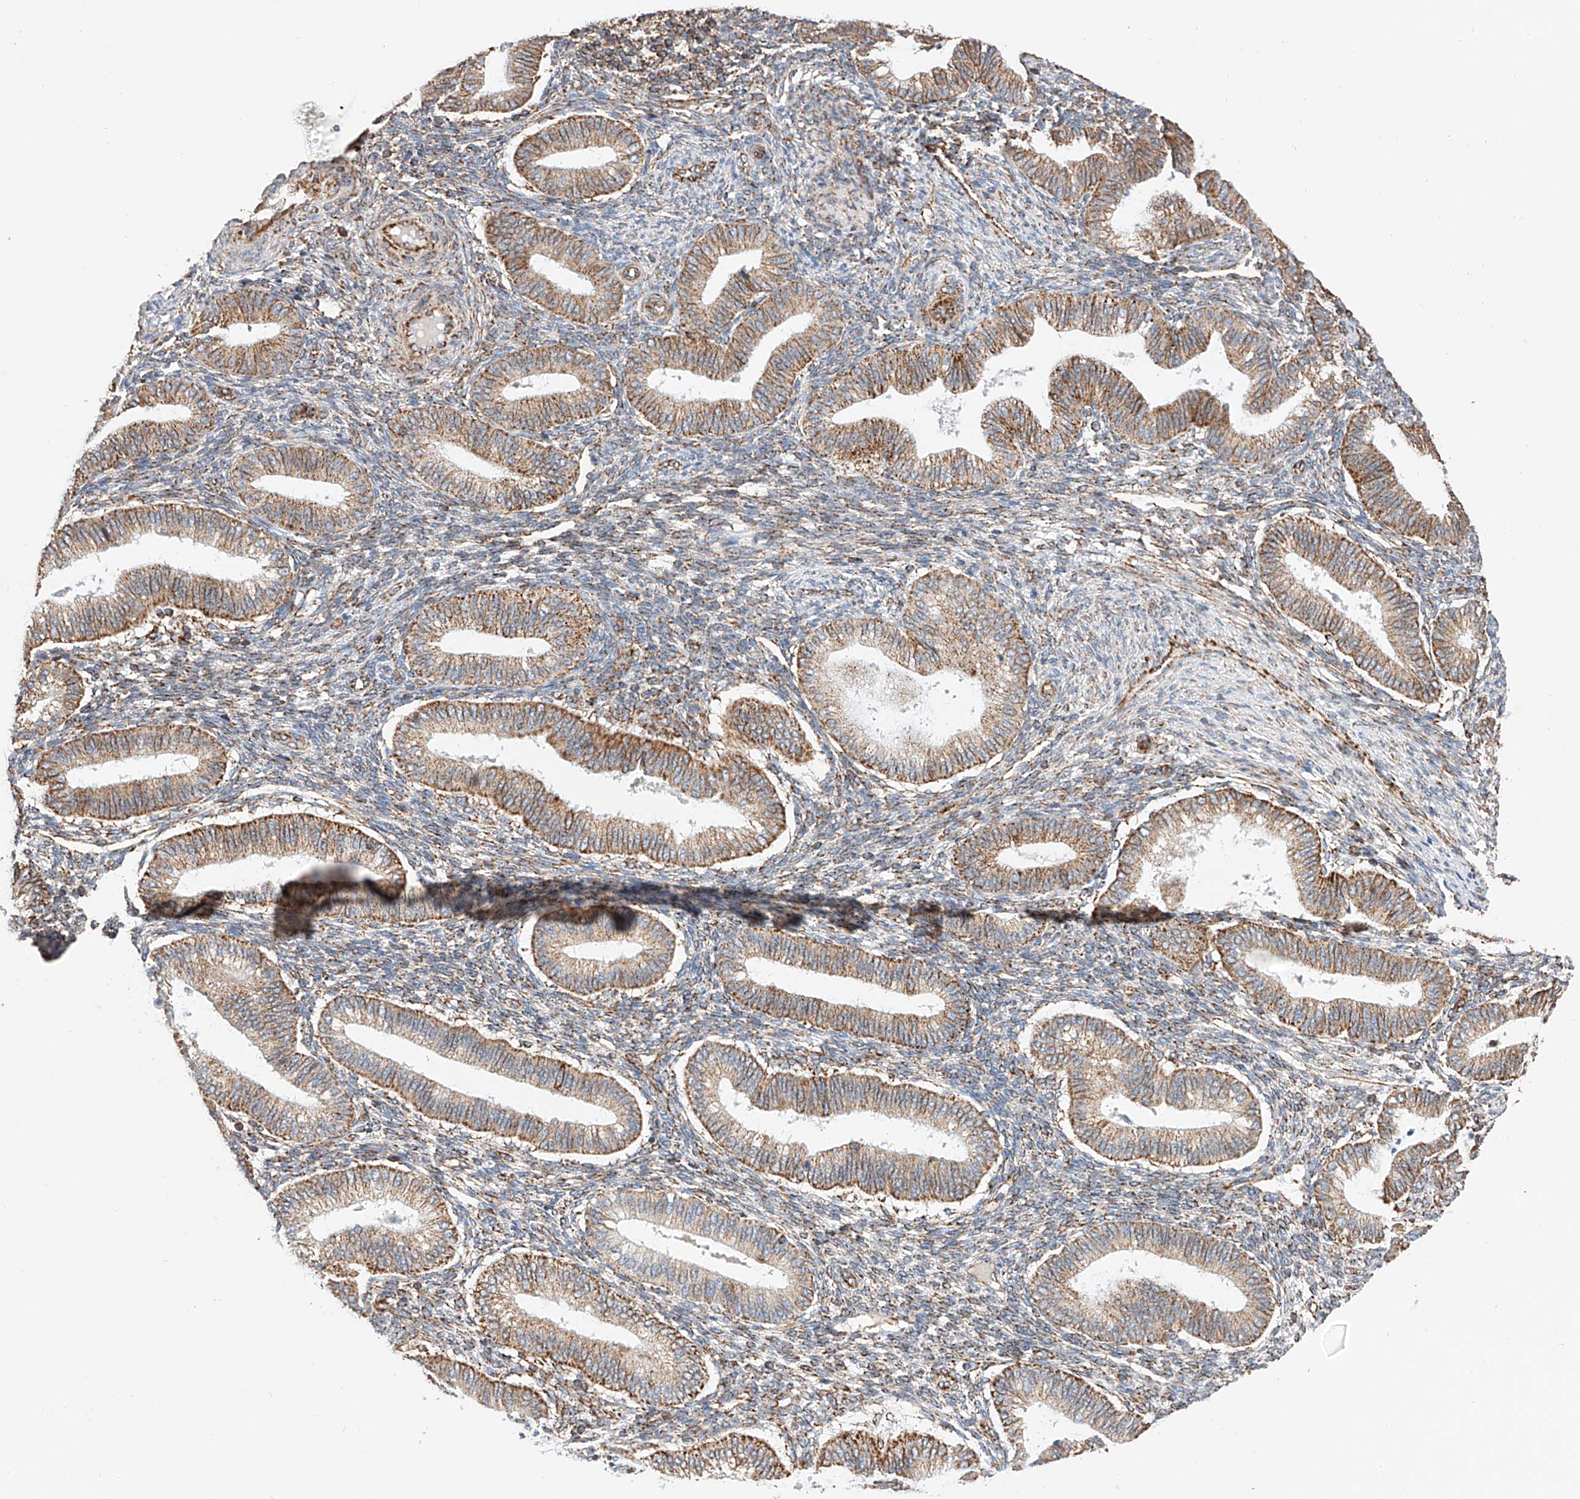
{"staining": {"intensity": "moderate", "quantity": "25%-75%", "location": "cytoplasmic/membranous"}, "tissue": "endometrium", "cell_type": "Cells in endometrial stroma", "image_type": "normal", "snomed": [{"axis": "morphology", "description": "Normal tissue, NOS"}, {"axis": "topography", "description": "Endometrium"}], "caption": "IHC of normal human endometrium displays medium levels of moderate cytoplasmic/membranous positivity in about 25%-75% of cells in endometrial stroma.", "gene": "NDUFV3", "patient": {"sex": "female", "age": 39}}